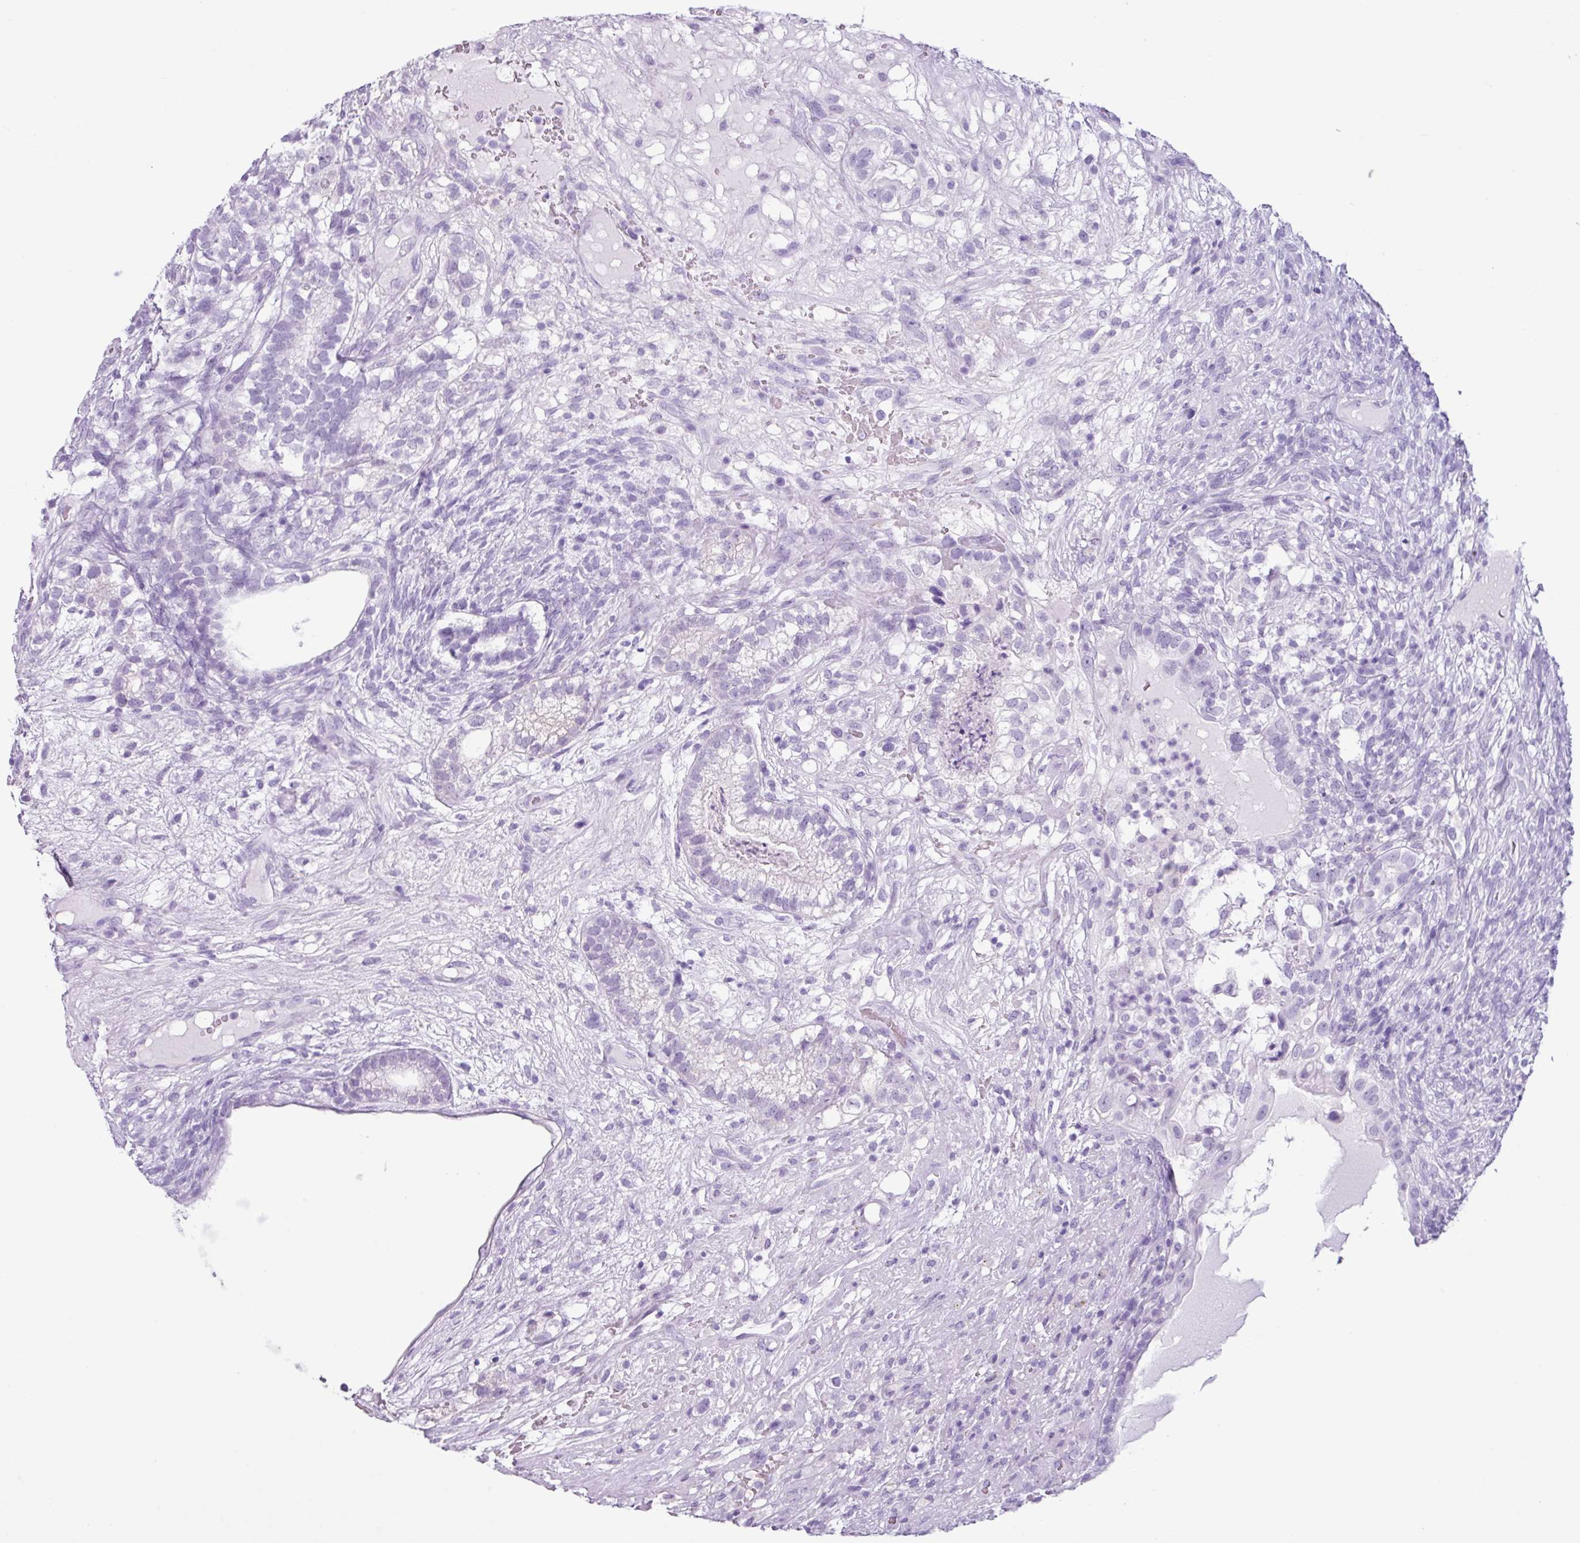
{"staining": {"intensity": "negative", "quantity": "none", "location": "none"}, "tissue": "testis cancer", "cell_type": "Tumor cells", "image_type": "cancer", "snomed": [{"axis": "morphology", "description": "Seminoma, NOS"}, {"axis": "morphology", "description": "Carcinoma, Embryonal, NOS"}, {"axis": "topography", "description": "Testis"}], "caption": "This is an IHC image of testis cancer. There is no expression in tumor cells.", "gene": "SCT", "patient": {"sex": "male", "age": 41}}